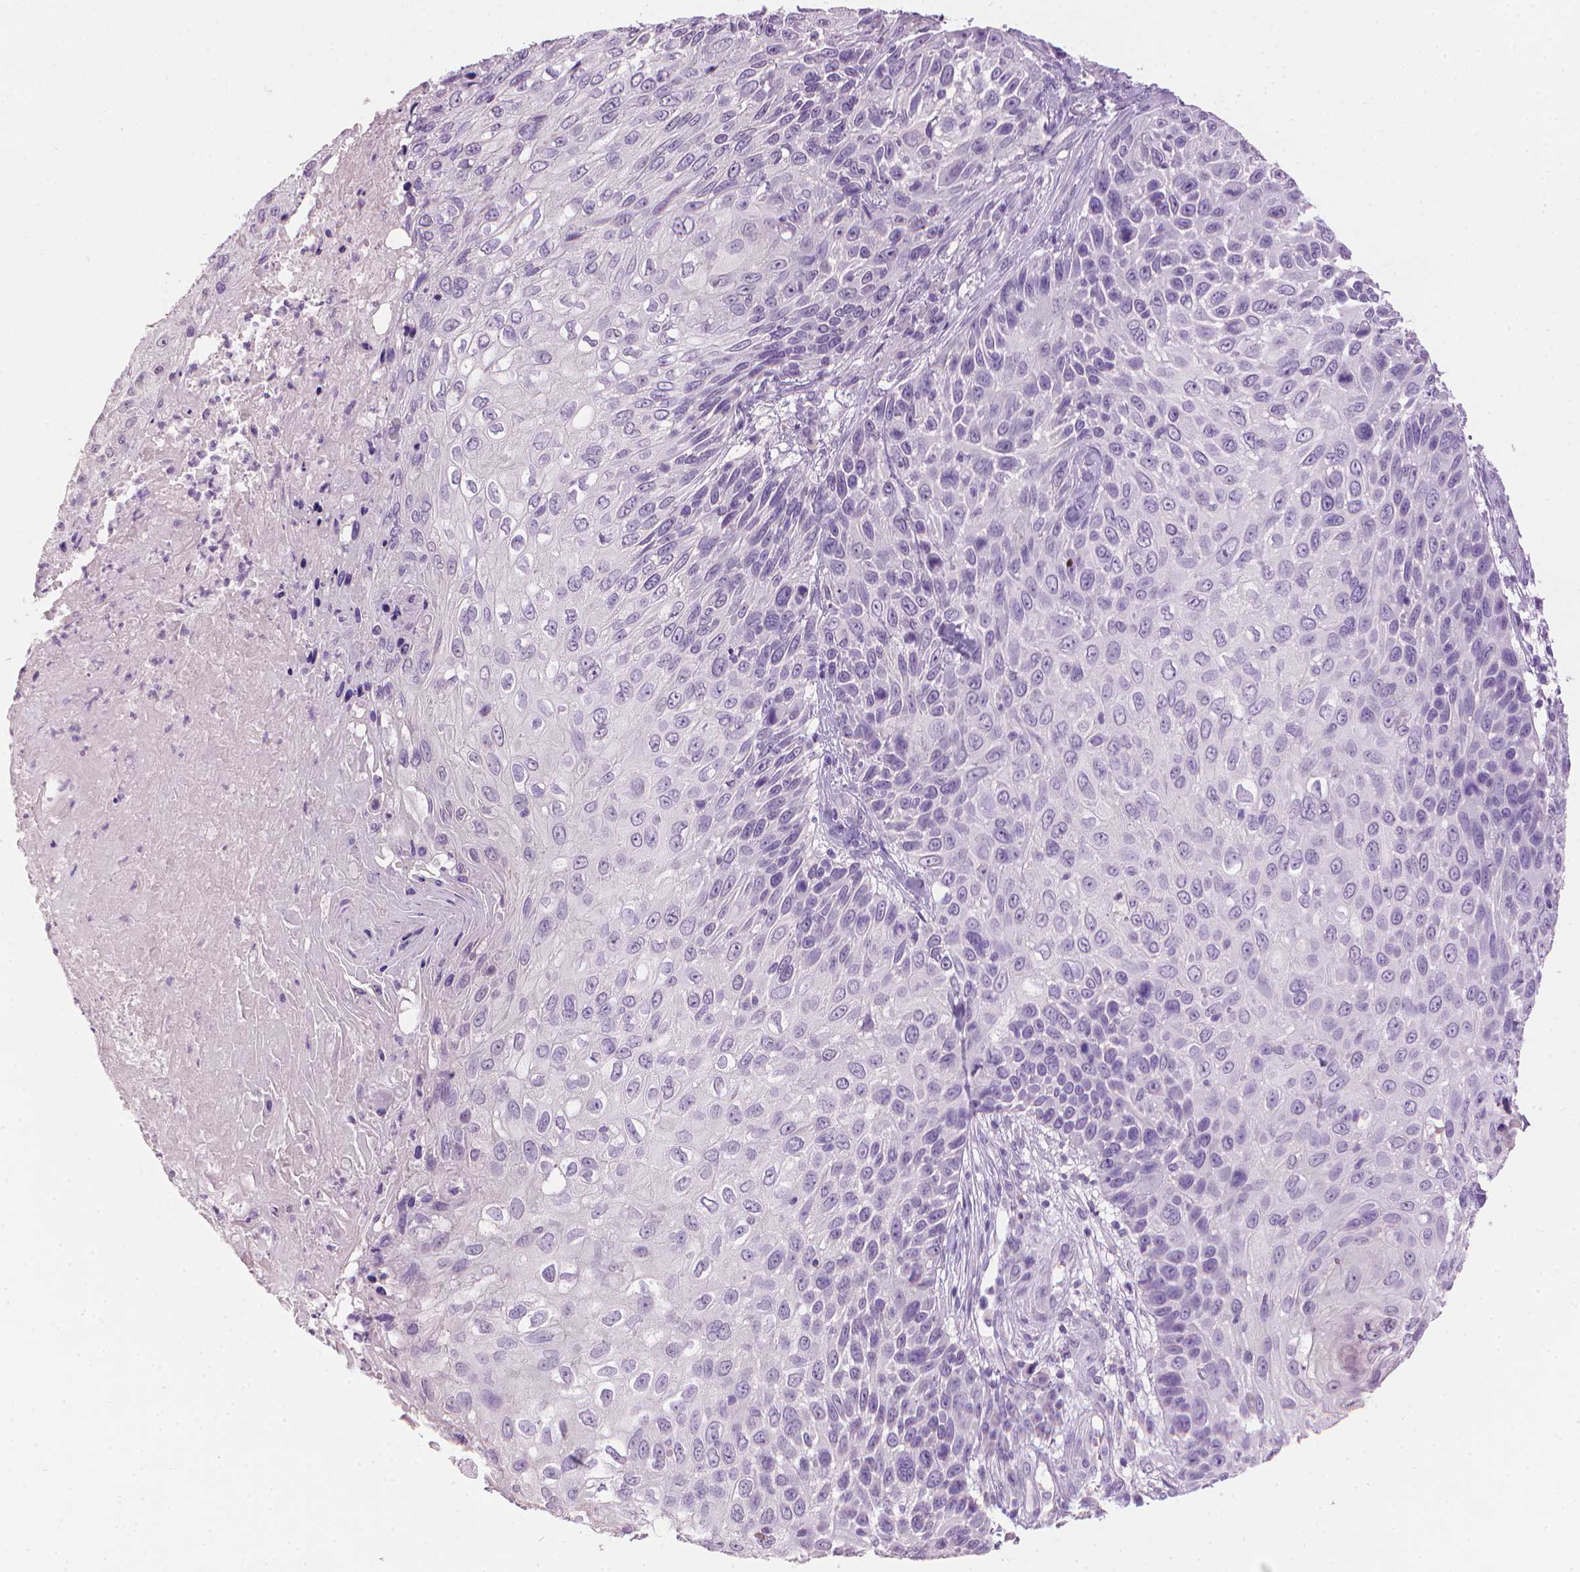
{"staining": {"intensity": "negative", "quantity": "none", "location": "none"}, "tissue": "skin cancer", "cell_type": "Tumor cells", "image_type": "cancer", "snomed": [{"axis": "morphology", "description": "Squamous cell carcinoma, NOS"}, {"axis": "topography", "description": "Skin"}], "caption": "Photomicrograph shows no protein expression in tumor cells of skin cancer tissue.", "gene": "MLANA", "patient": {"sex": "male", "age": 92}}